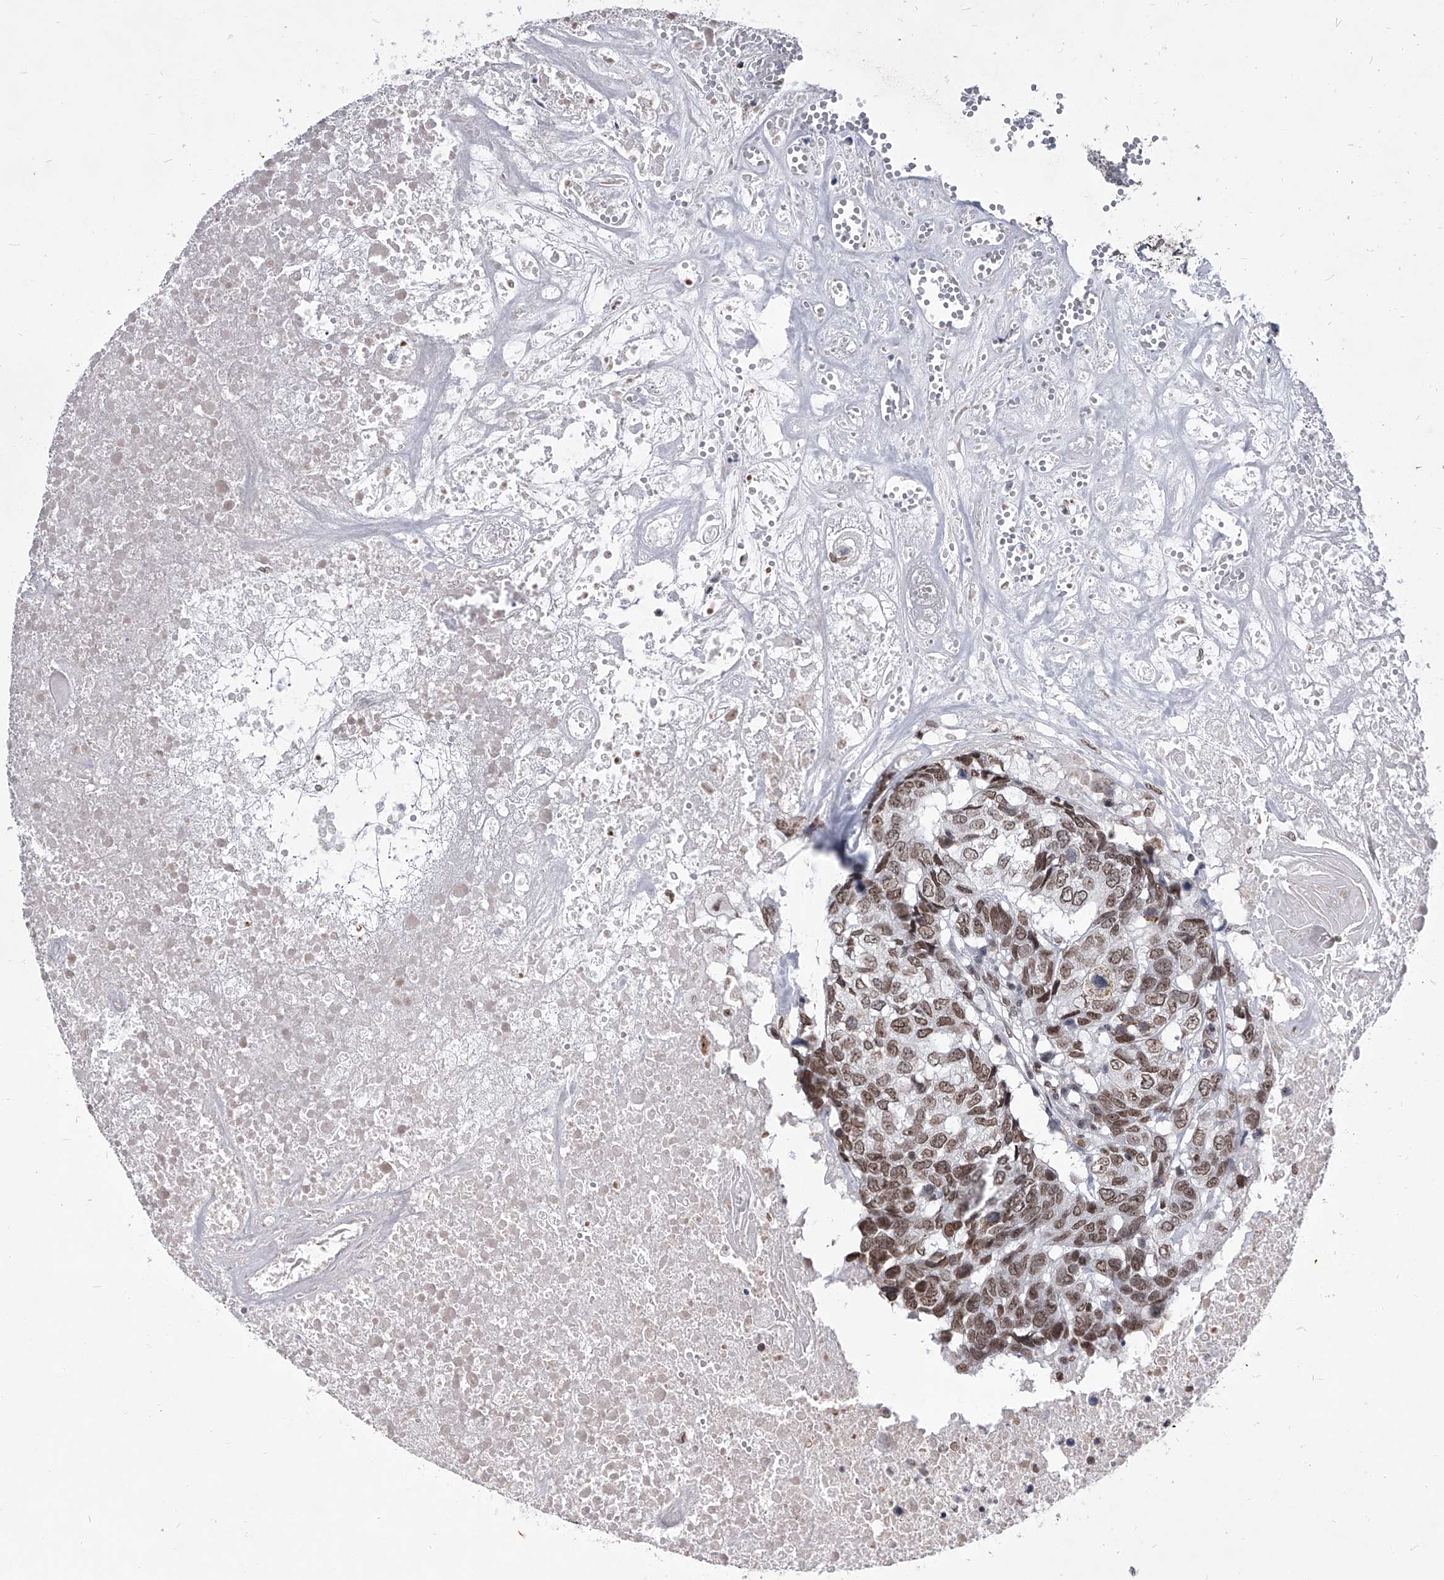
{"staining": {"intensity": "moderate", "quantity": ">75%", "location": "nuclear"}, "tissue": "head and neck cancer", "cell_type": "Tumor cells", "image_type": "cancer", "snomed": [{"axis": "morphology", "description": "Squamous cell carcinoma, NOS"}, {"axis": "topography", "description": "Head-Neck"}], "caption": "Immunohistochemical staining of human squamous cell carcinoma (head and neck) displays medium levels of moderate nuclear staining in about >75% of tumor cells.", "gene": "PPIL4", "patient": {"sex": "male", "age": 66}}